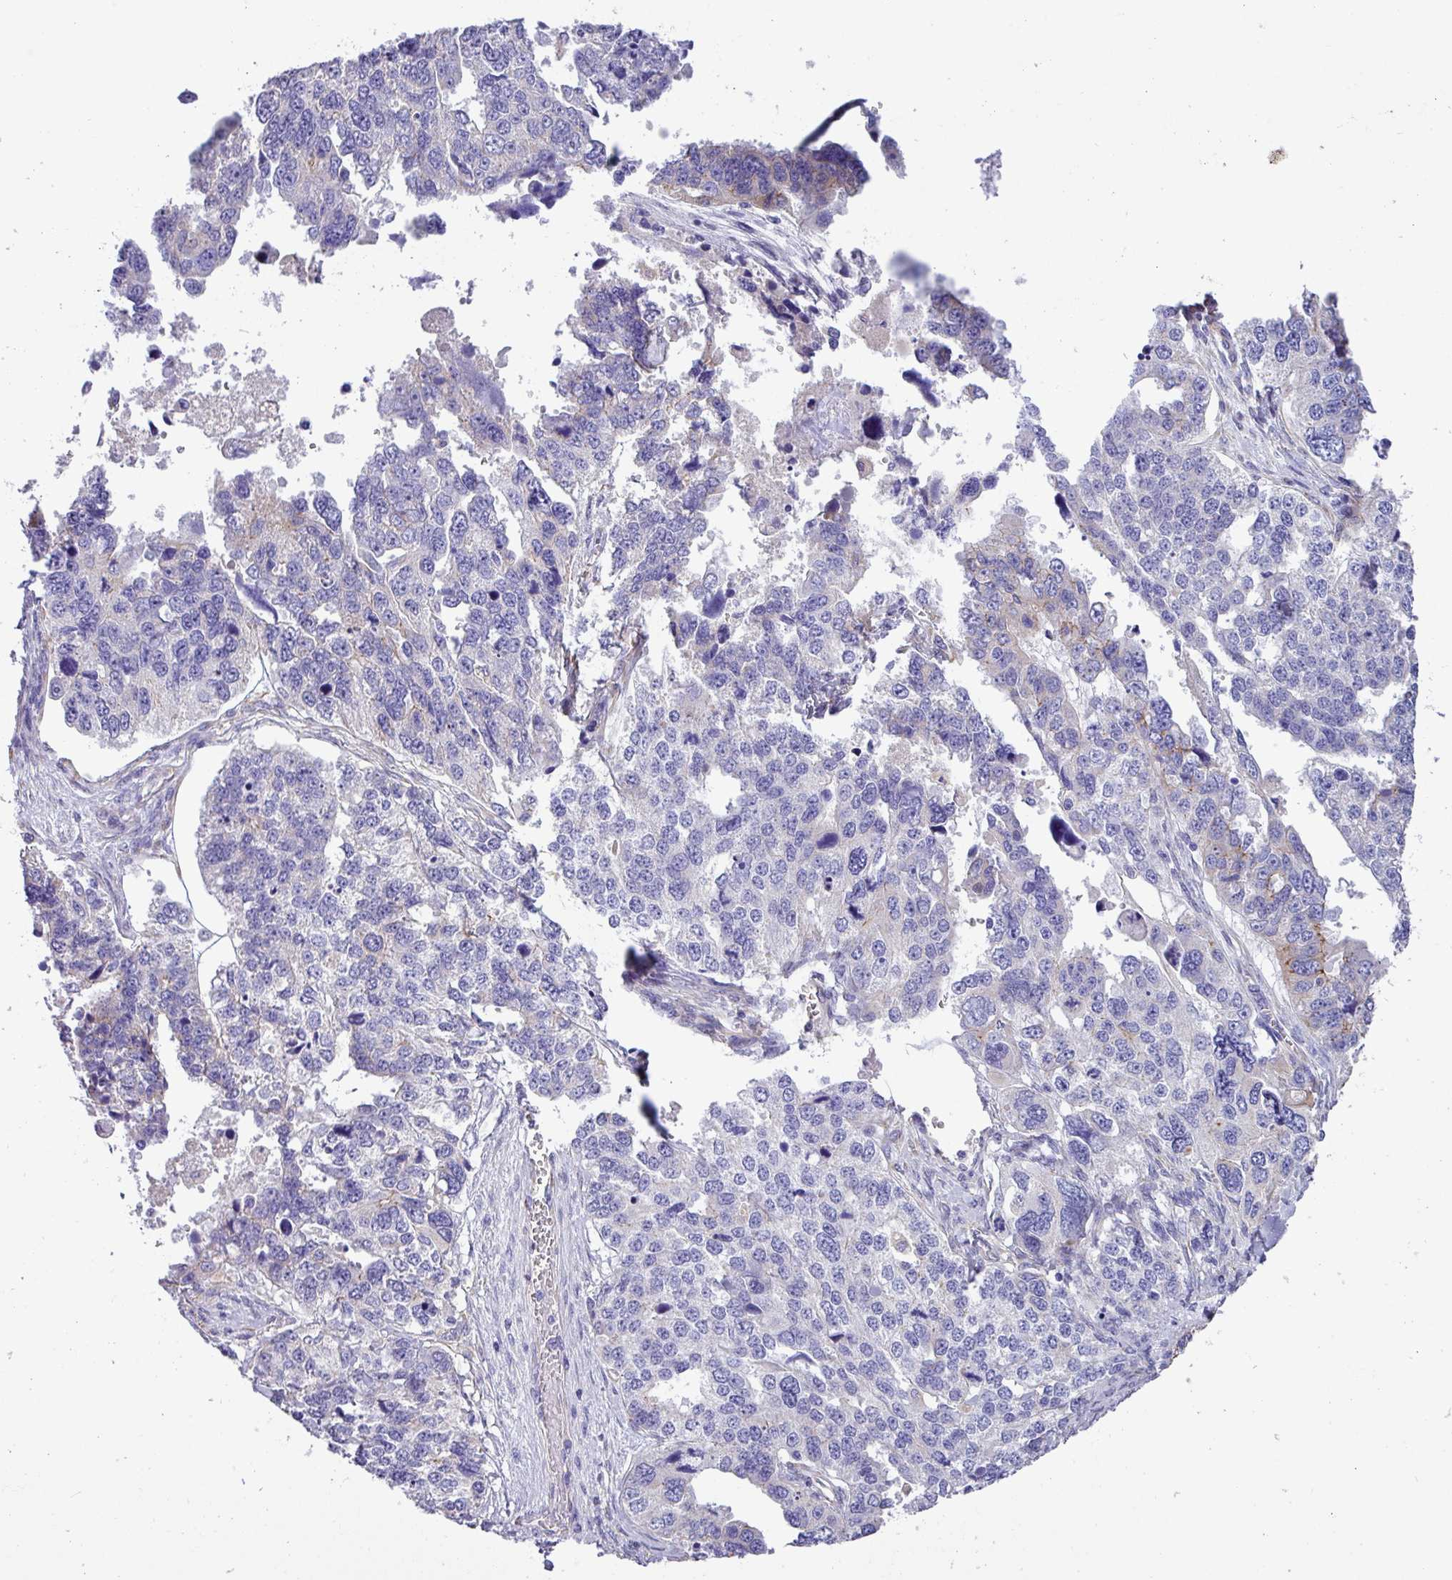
{"staining": {"intensity": "negative", "quantity": "none", "location": "none"}, "tissue": "ovarian cancer", "cell_type": "Tumor cells", "image_type": "cancer", "snomed": [{"axis": "morphology", "description": "Cystadenocarcinoma, serous, NOS"}, {"axis": "topography", "description": "Ovary"}], "caption": "Immunohistochemical staining of ovarian serous cystadenocarcinoma demonstrates no significant staining in tumor cells.", "gene": "MRM2", "patient": {"sex": "female", "age": 76}}